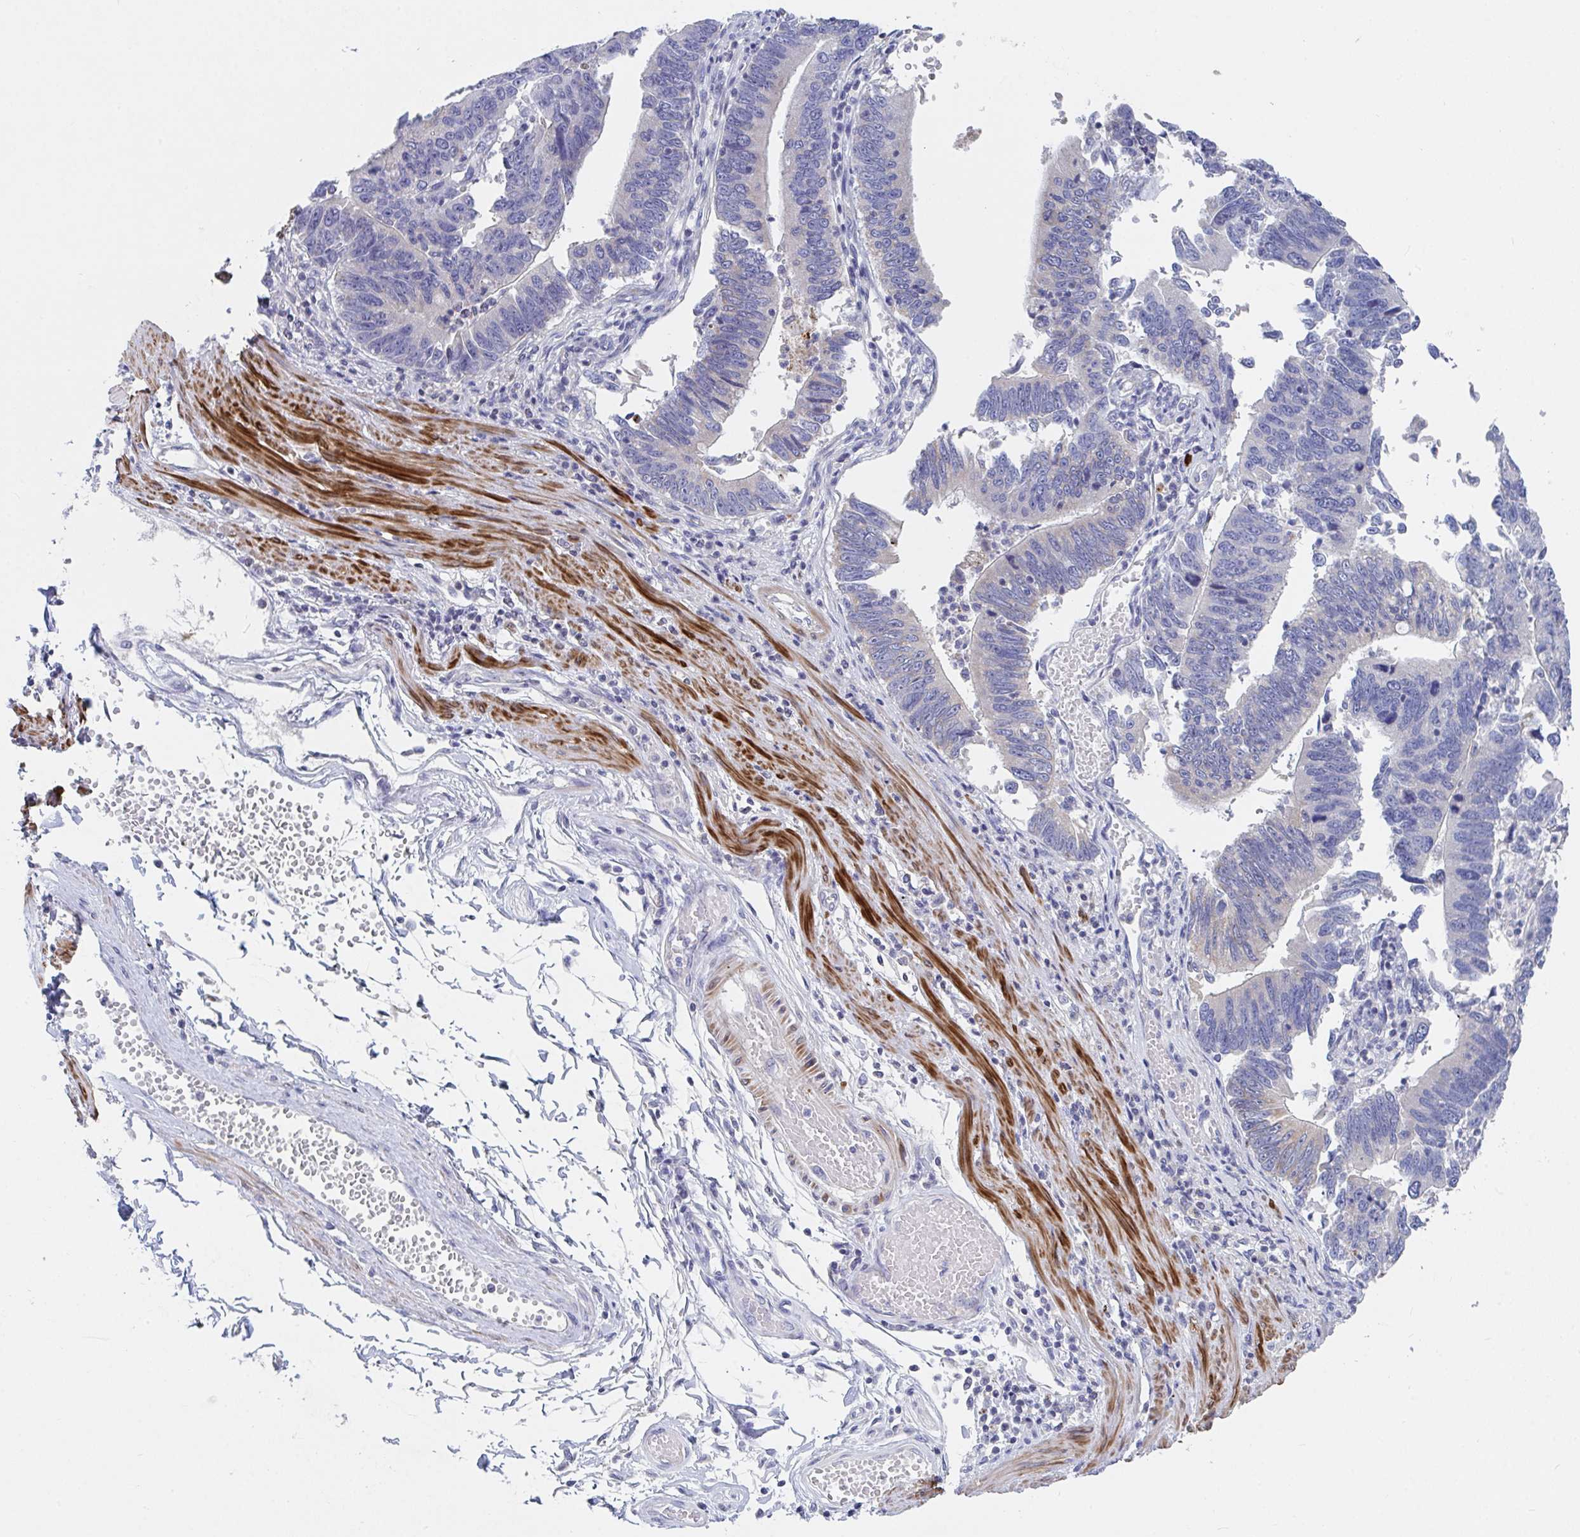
{"staining": {"intensity": "negative", "quantity": "none", "location": "none"}, "tissue": "stomach cancer", "cell_type": "Tumor cells", "image_type": "cancer", "snomed": [{"axis": "morphology", "description": "Adenocarcinoma, NOS"}, {"axis": "topography", "description": "Stomach"}], "caption": "Immunohistochemistry (IHC) image of human adenocarcinoma (stomach) stained for a protein (brown), which shows no staining in tumor cells.", "gene": "ZNF561", "patient": {"sex": "male", "age": 59}}